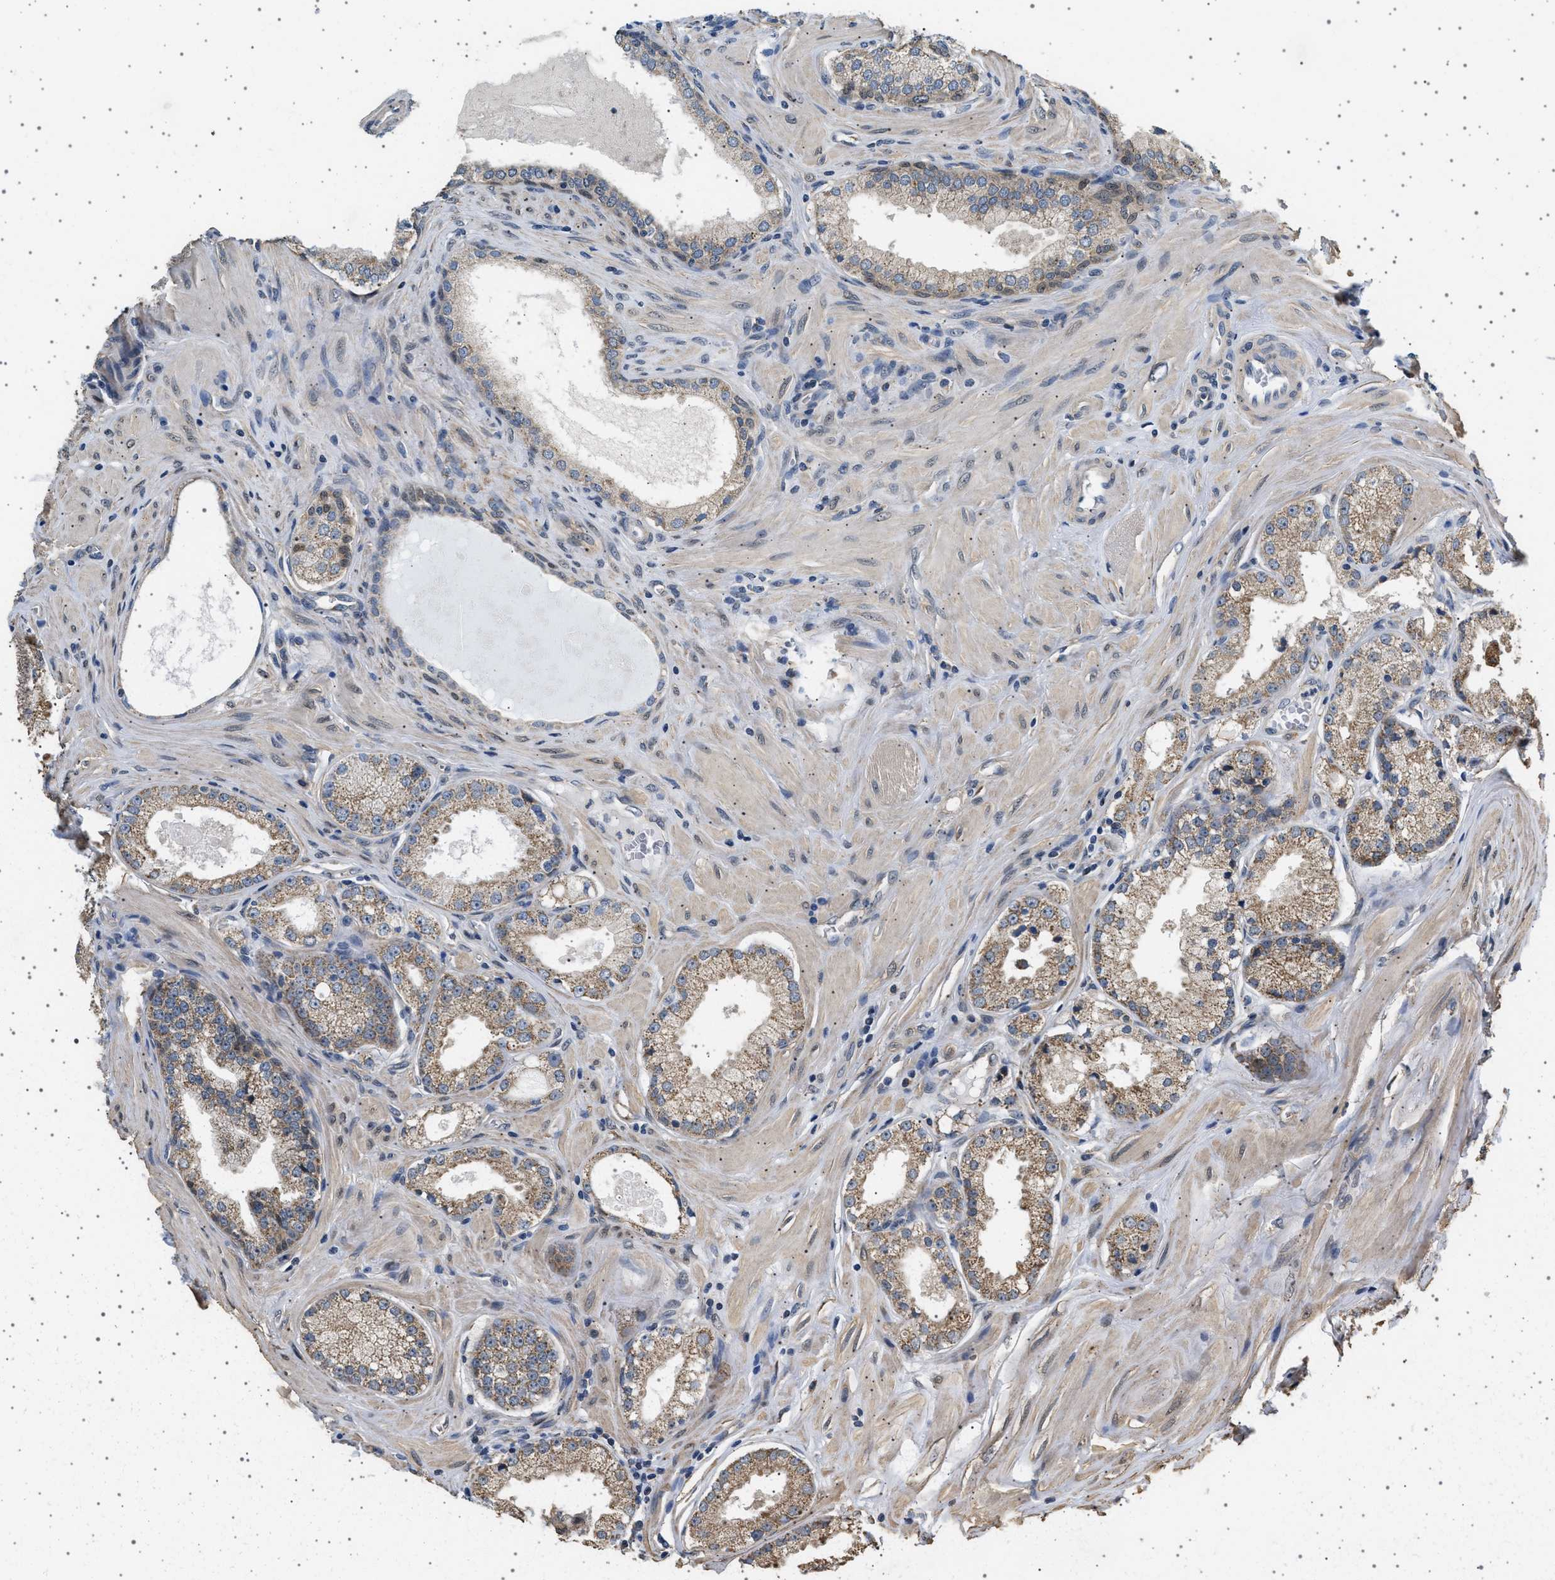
{"staining": {"intensity": "moderate", "quantity": ">75%", "location": "cytoplasmic/membranous"}, "tissue": "prostate cancer", "cell_type": "Tumor cells", "image_type": "cancer", "snomed": [{"axis": "morphology", "description": "Adenocarcinoma, Low grade"}, {"axis": "topography", "description": "Prostate"}], "caption": "Adenocarcinoma (low-grade) (prostate) stained with a protein marker shows moderate staining in tumor cells.", "gene": "KCNA4", "patient": {"sex": "male", "age": 57}}